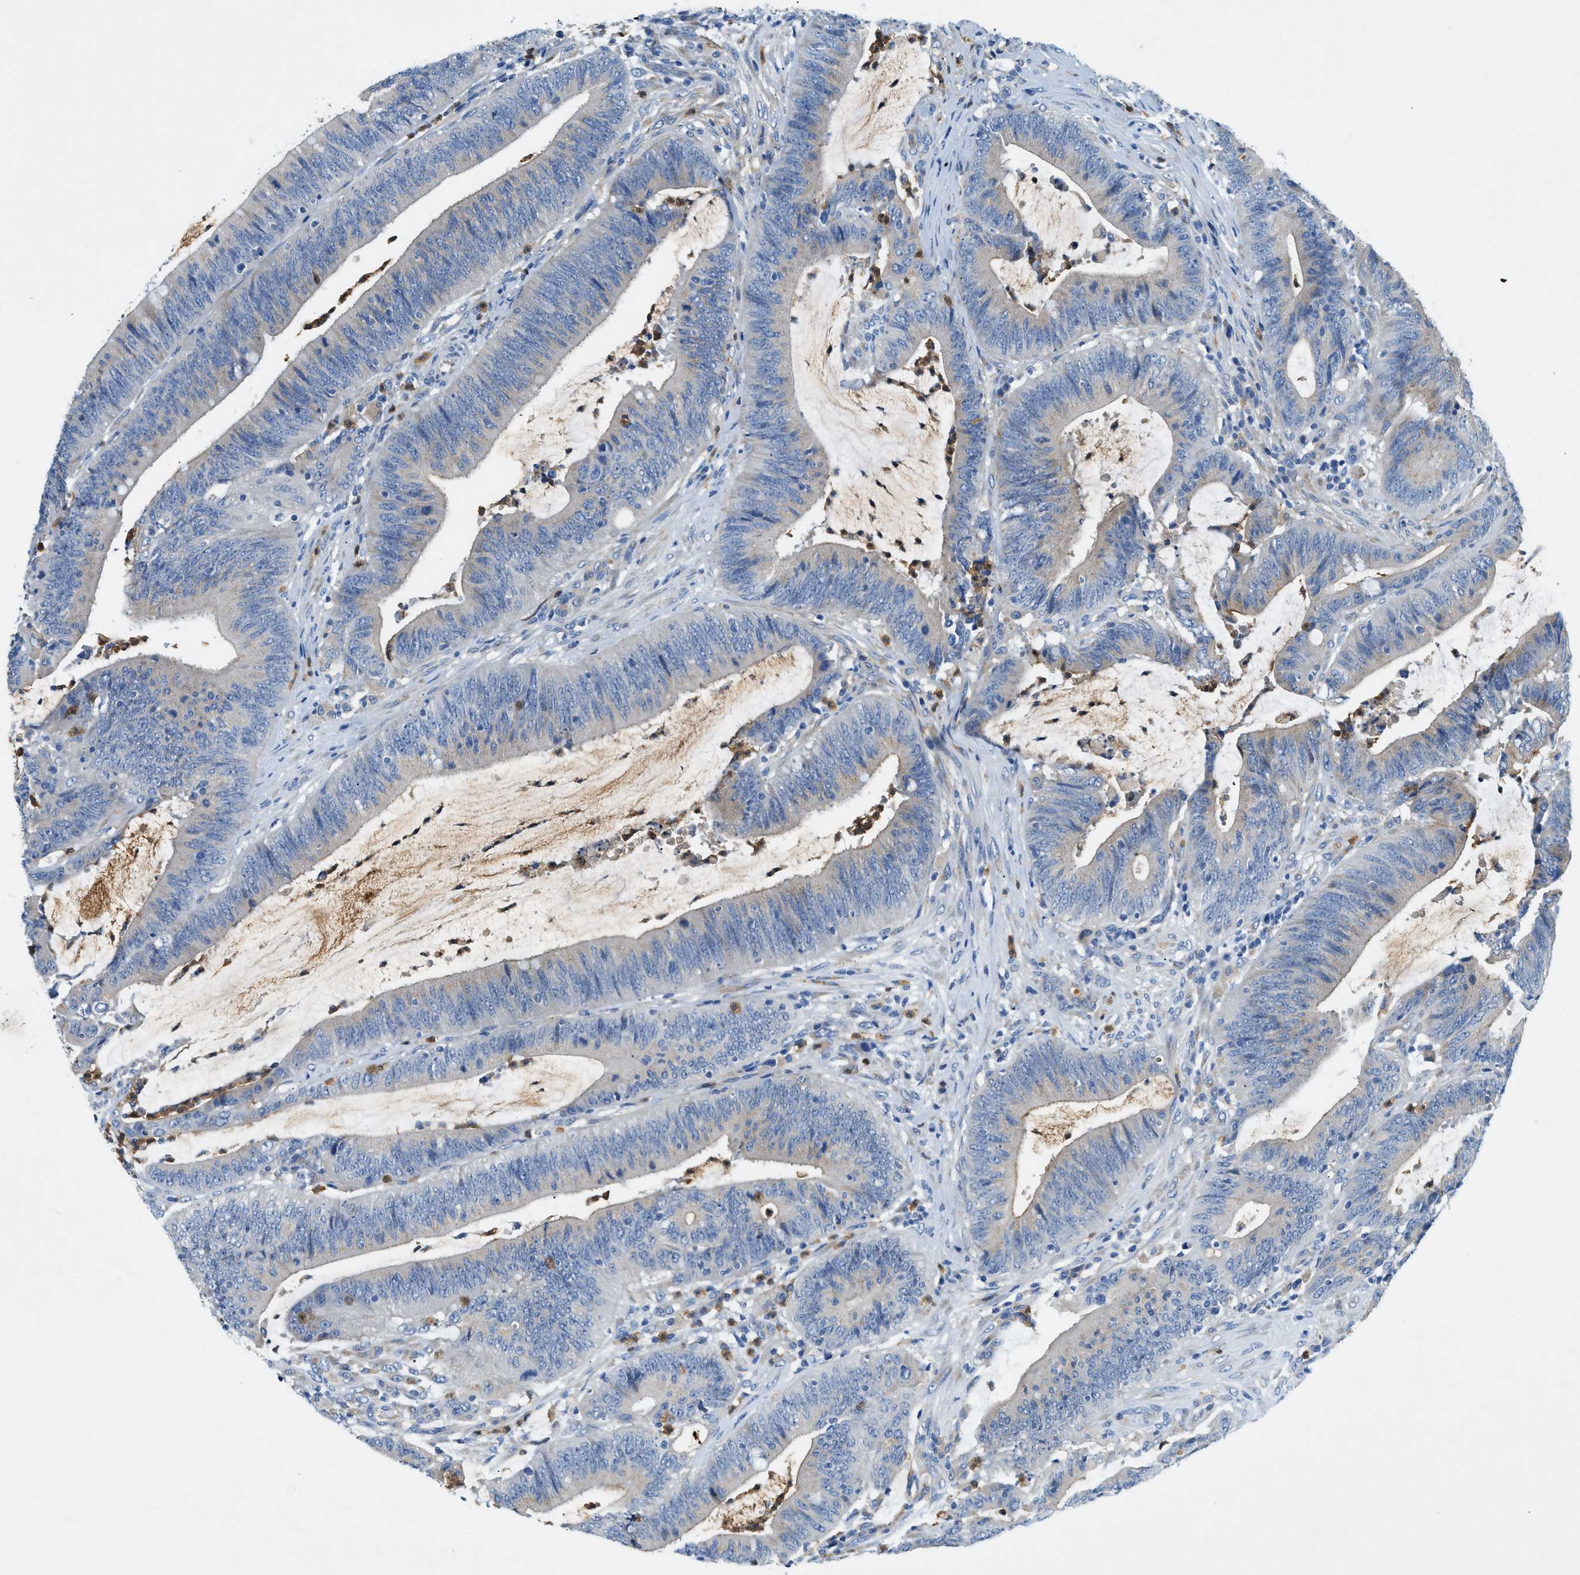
{"staining": {"intensity": "negative", "quantity": "none", "location": "none"}, "tissue": "colorectal cancer", "cell_type": "Tumor cells", "image_type": "cancer", "snomed": [{"axis": "morphology", "description": "Normal tissue, NOS"}, {"axis": "morphology", "description": "Adenocarcinoma, NOS"}, {"axis": "topography", "description": "Rectum"}], "caption": "A photomicrograph of human colorectal adenocarcinoma is negative for staining in tumor cells.", "gene": "ZDHHC13", "patient": {"sex": "female", "age": 66}}